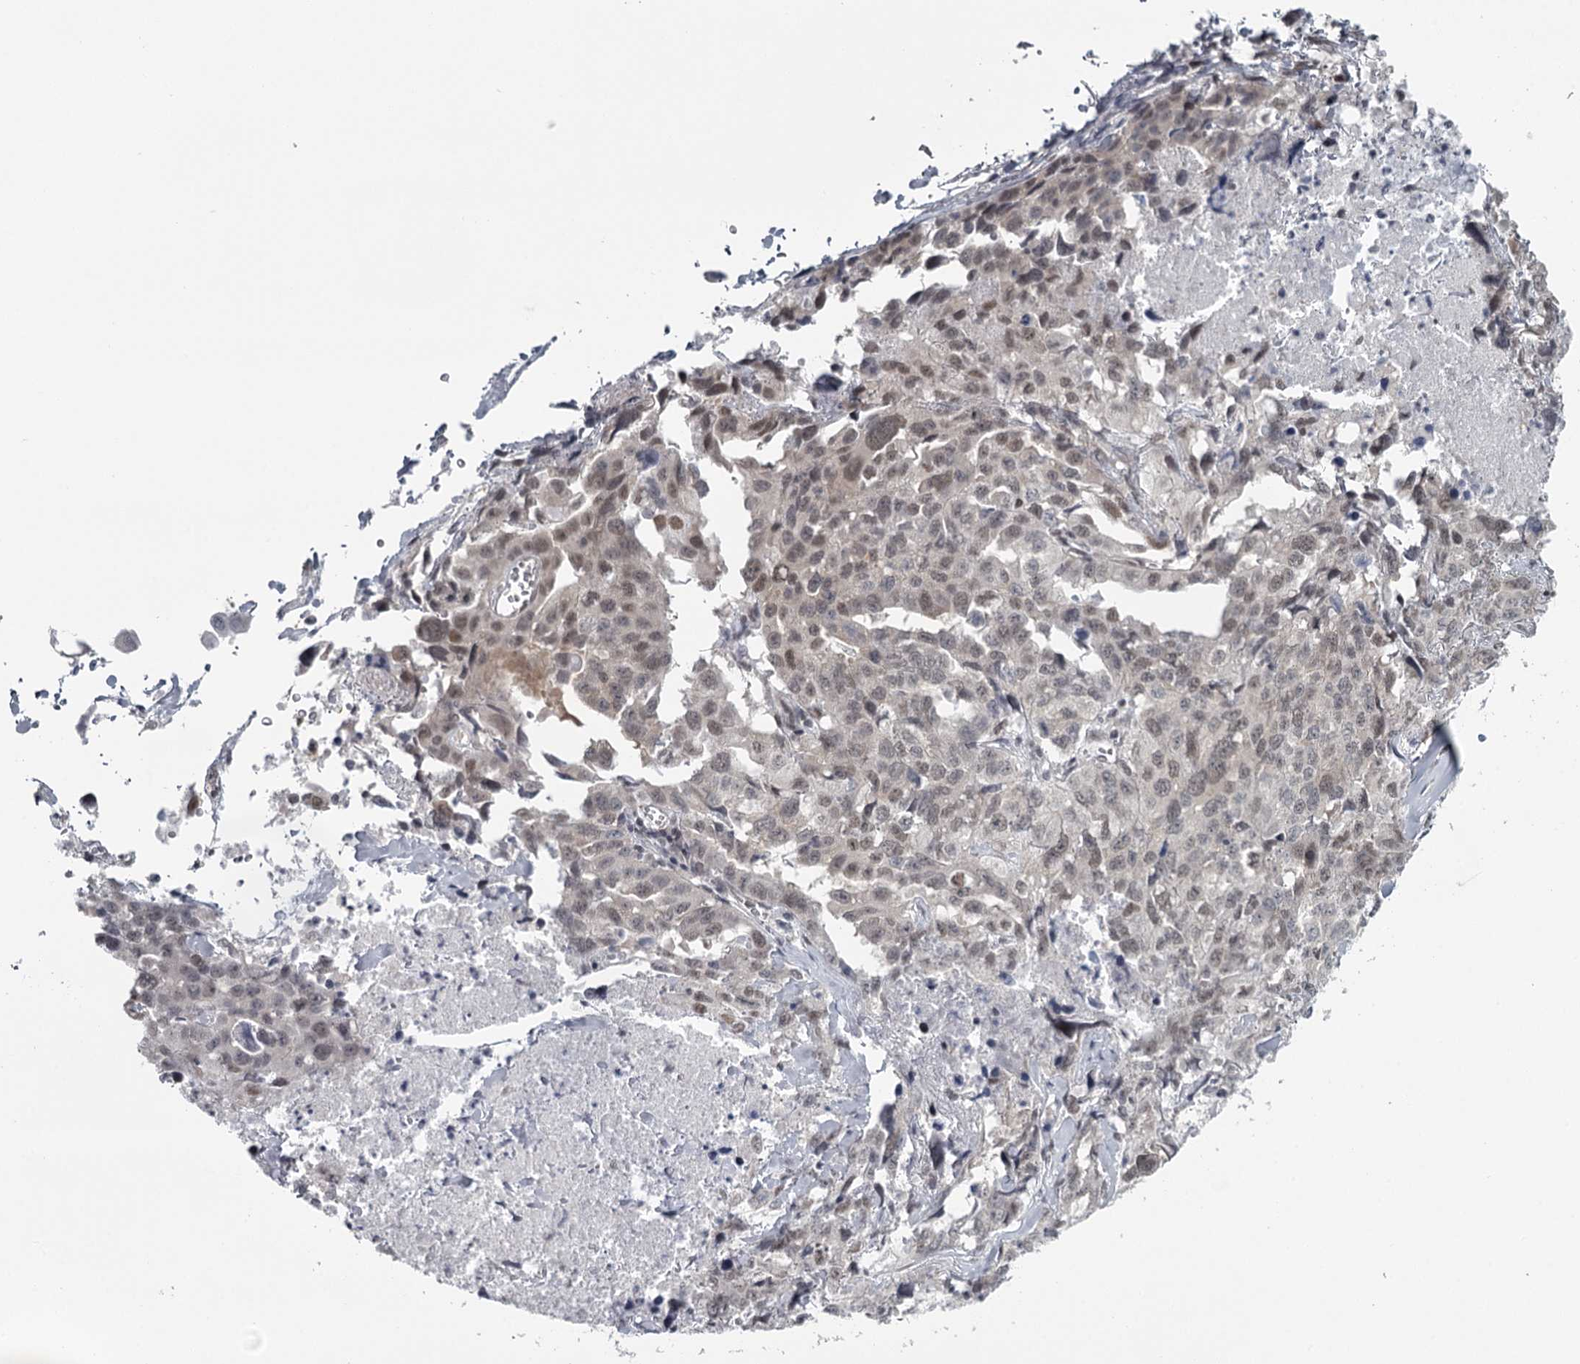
{"staining": {"intensity": "weak", "quantity": "25%-75%", "location": "nuclear"}, "tissue": "lung cancer", "cell_type": "Tumor cells", "image_type": "cancer", "snomed": [{"axis": "morphology", "description": "Adenocarcinoma, NOS"}, {"axis": "topography", "description": "Lung"}], "caption": "This is a histology image of immunohistochemistry (IHC) staining of lung cancer (adenocarcinoma), which shows weak expression in the nuclear of tumor cells.", "gene": "FAM13C", "patient": {"sex": "female", "age": 51}}